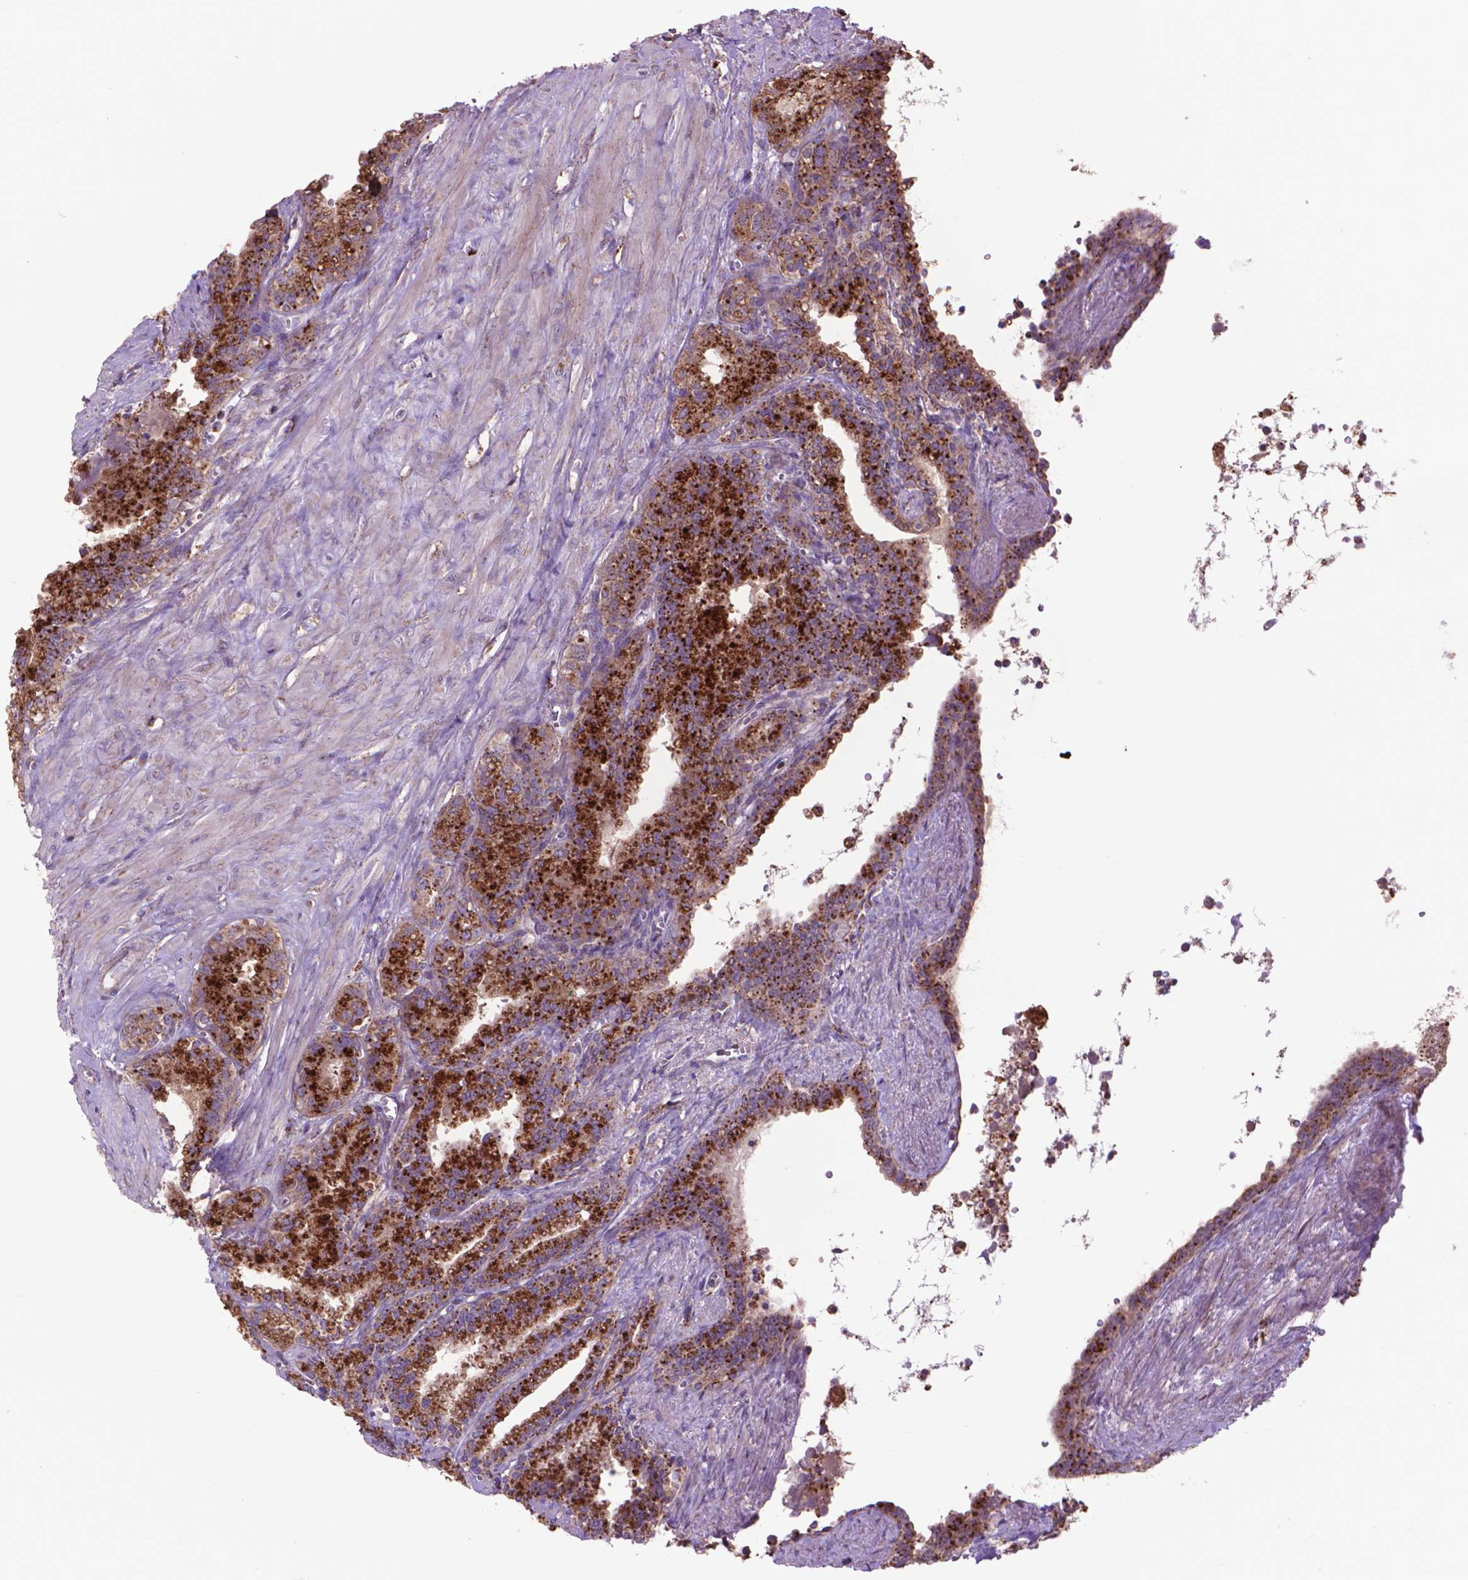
{"staining": {"intensity": "strong", "quantity": ">75%", "location": "cytoplasmic/membranous"}, "tissue": "seminal vesicle", "cell_type": "Glandular cells", "image_type": "normal", "snomed": [{"axis": "morphology", "description": "Normal tissue, NOS"}, {"axis": "morphology", "description": "Urothelial carcinoma, NOS"}, {"axis": "topography", "description": "Urinary bladder"}, {"axis": "topography", "description": "Seminal veicle"}], "caption": "Unremarkable seminal vesicle displays strong cytoplasmic/membranous positivity in approximately >75% of glandular cells.", "gene": "GLB1", "patient": {"sex": "male", "age": 76}}